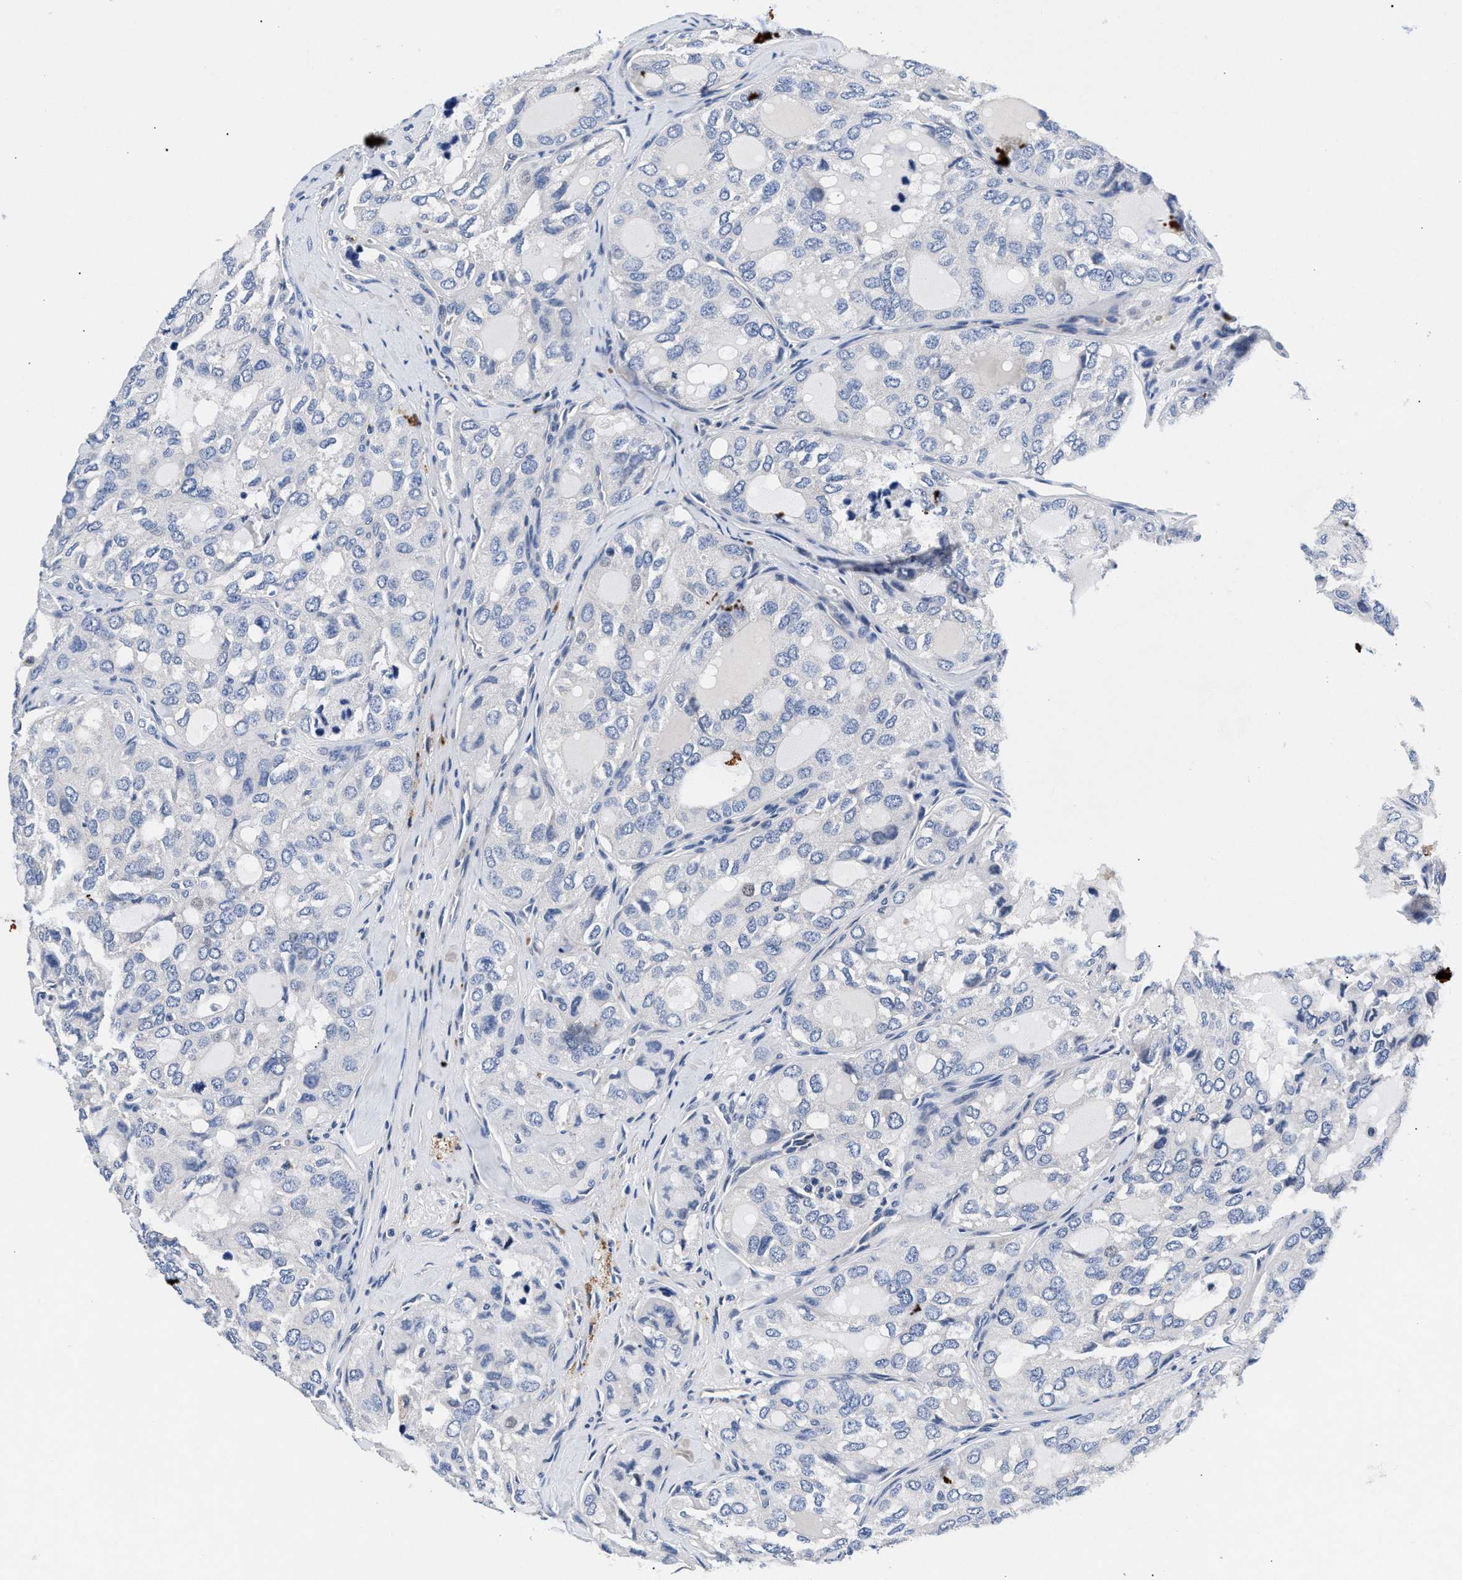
{"staining": {"intensity": "negative", "quantity": "none", "location": "none"}, "tissue": "thyroid cancer", "cell_type": "Tumor cells", "image_type": "cancer", "snomed": [{"axis": "morphology", "description": "Follicular adenoma carcinoma, NOS"}, {"axis": "topography", "description": "Thyroid gland"}], "caption": "This is a histopathology image of IHC staining of thyroid cancer (follicular adenoma carcinoma), which shows no positivity in tumor cells.", "gene": "P2RY4", "patient": {"sex": "male", "age": 75}}